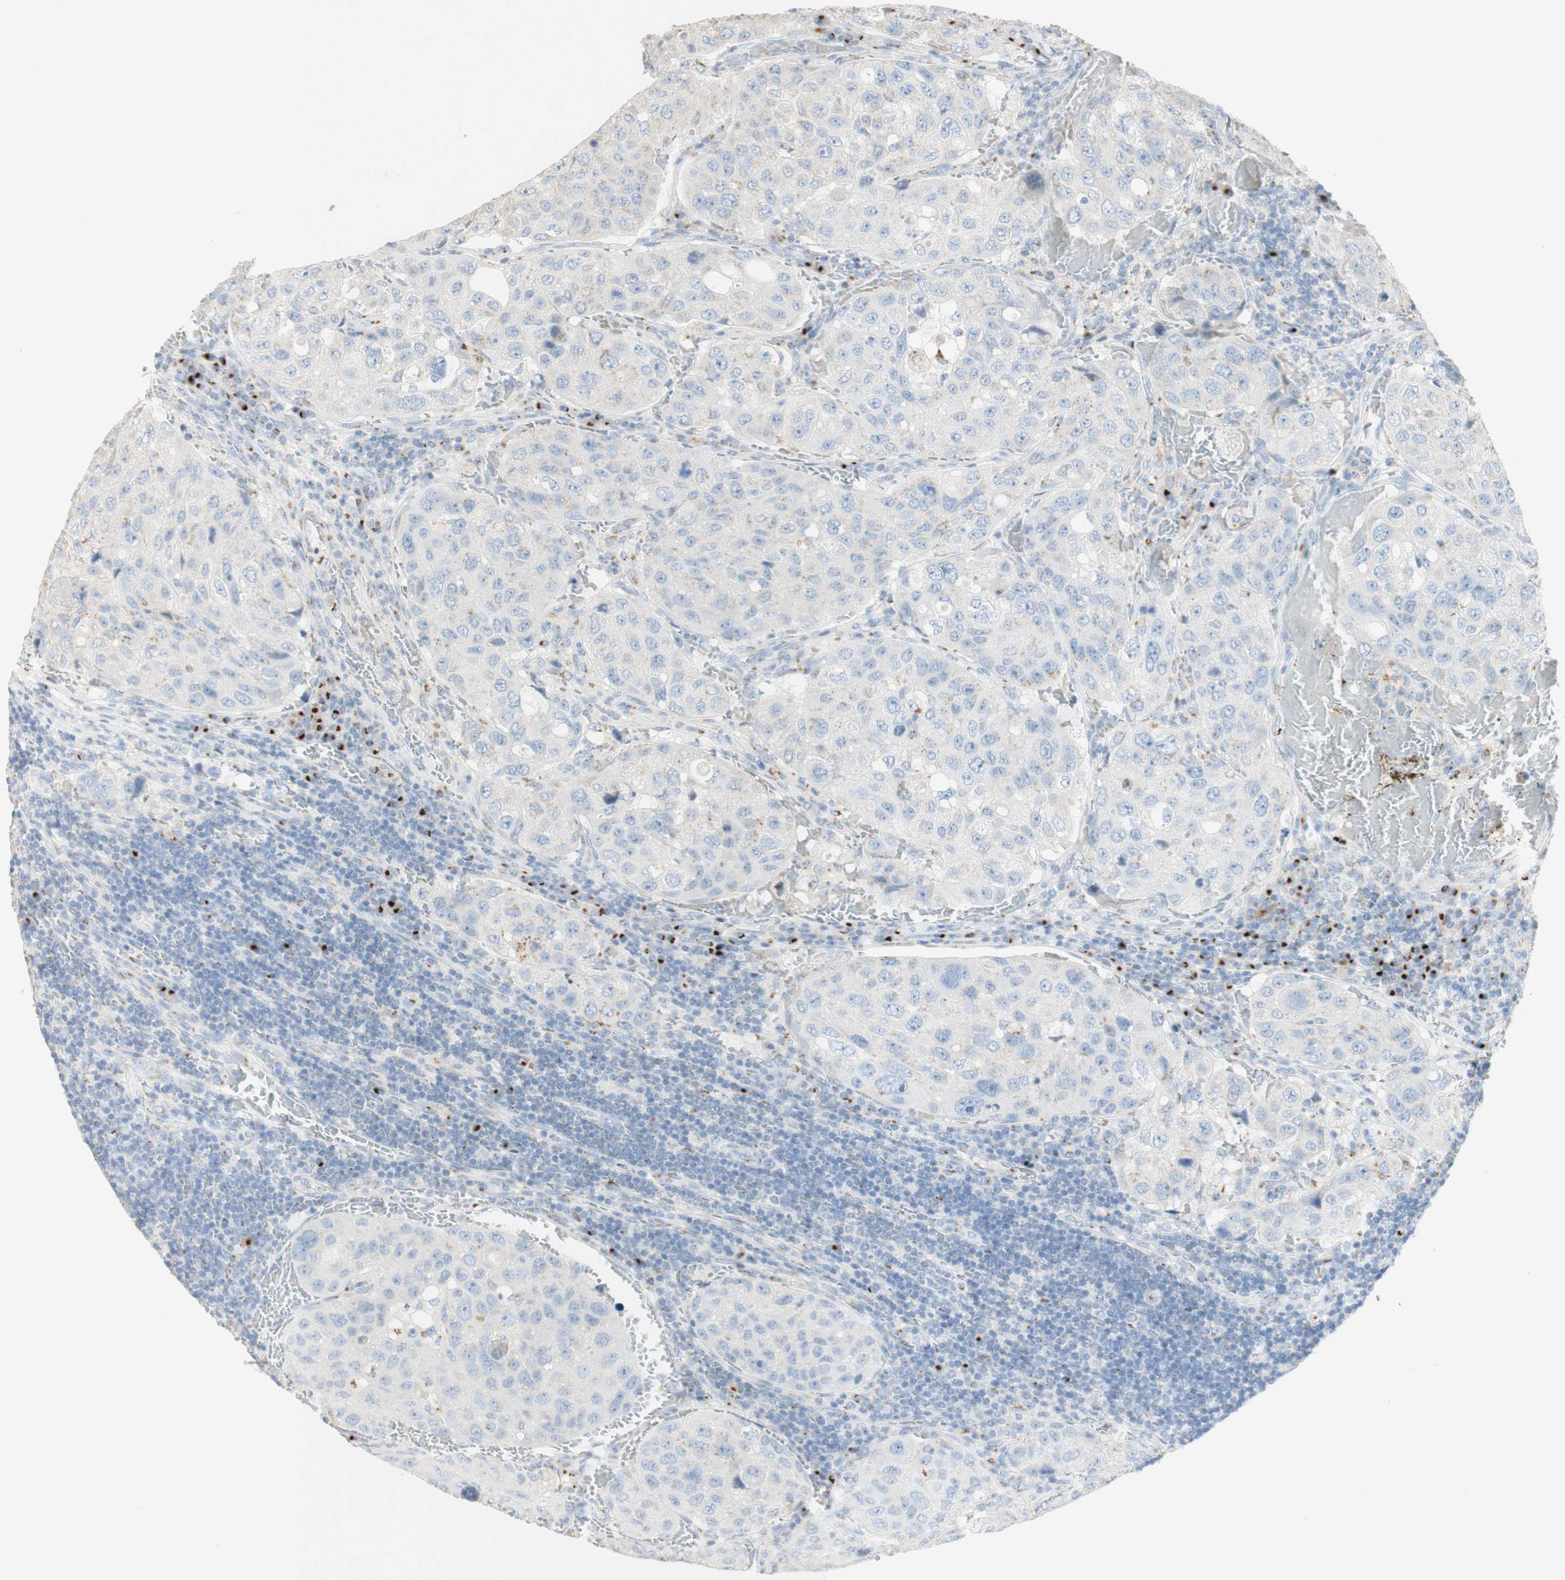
{"staining": {"intensity": "weak", "quantity": "25%-75%", "location": "cytoplasmic/membranous"}, "tissue": "urothelial cancer", "cell_type": "Tumor cells", "image_type": "cancer", "snomed": [{"axis": "morphology", "description": "Urothelial carcinoma, High grade"}, {"axis": "topography", "description": "Lymph node"}, {"axis": "topography", "description": "Urinary bladder"}], "caption": "Protein expression analysis of human urothelial carcinoma (high-grade) reveals weak cytoplasmic/membranous positivity in about 25%-75% of tumor cells. (DAB IHC, brown staining for protein, blue staining for nuclei).", "gene": "MANEA", "patient": {"sex": "male", "age": 51}}